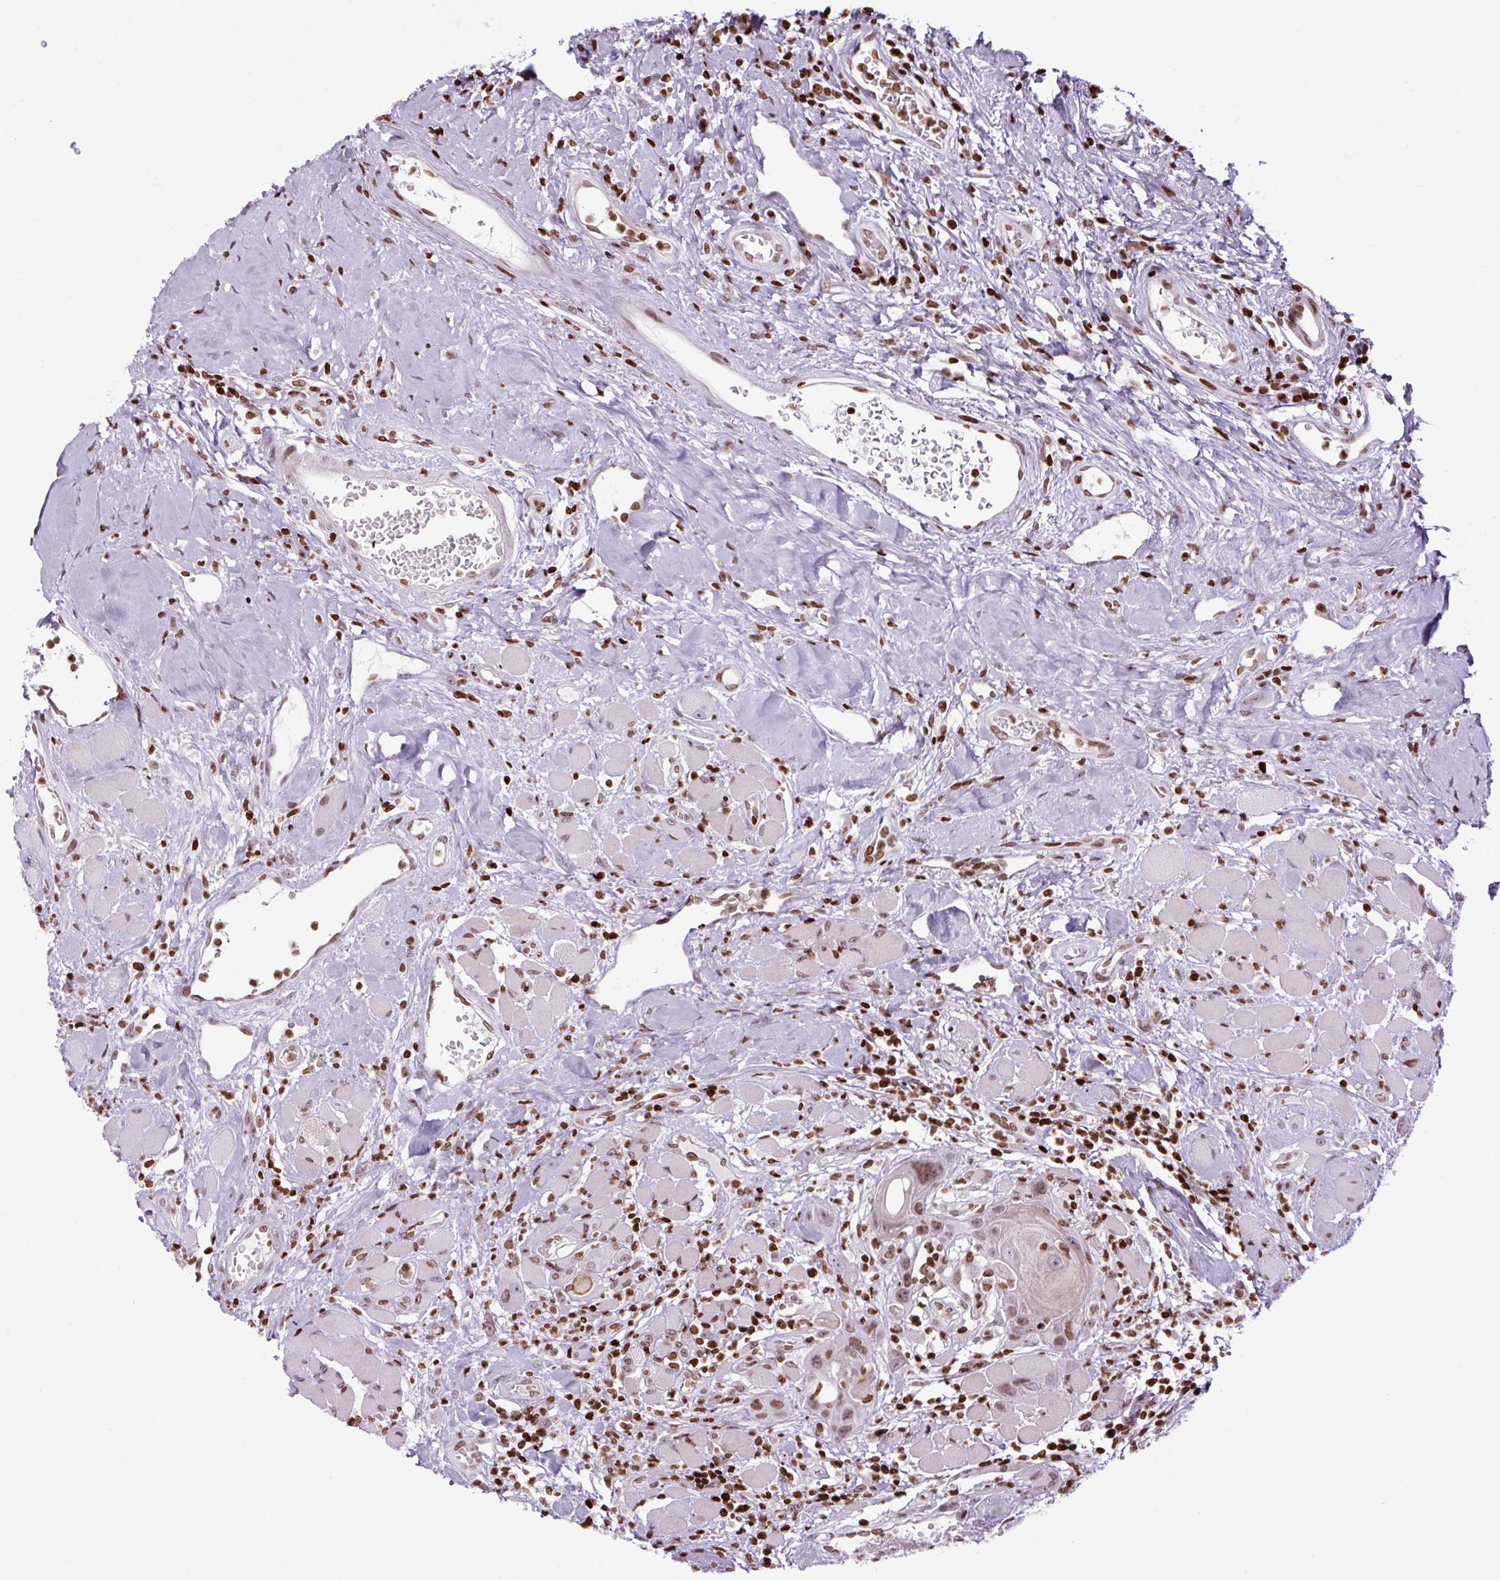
{"staining": {"intensity": "moderate", "quantity": ">75%", "location": "nuclear"}, "tissue": "head and neck cancer", "cell_type": "Tumor cells", "image_type": "cancer", "snomed": [{"axis": "morphology", "description": "Squamous cell carcinoma, NOS"}, {"axis": "topography", "description": "Head-Neck"}], "caption": "Immunohistochemical staining of head and neck cancer exhibits moderate nuclear protein expression in about >75% of tumor cells.", "gene": "H1-3", "patient": {"sex": "female", "age": 59}}